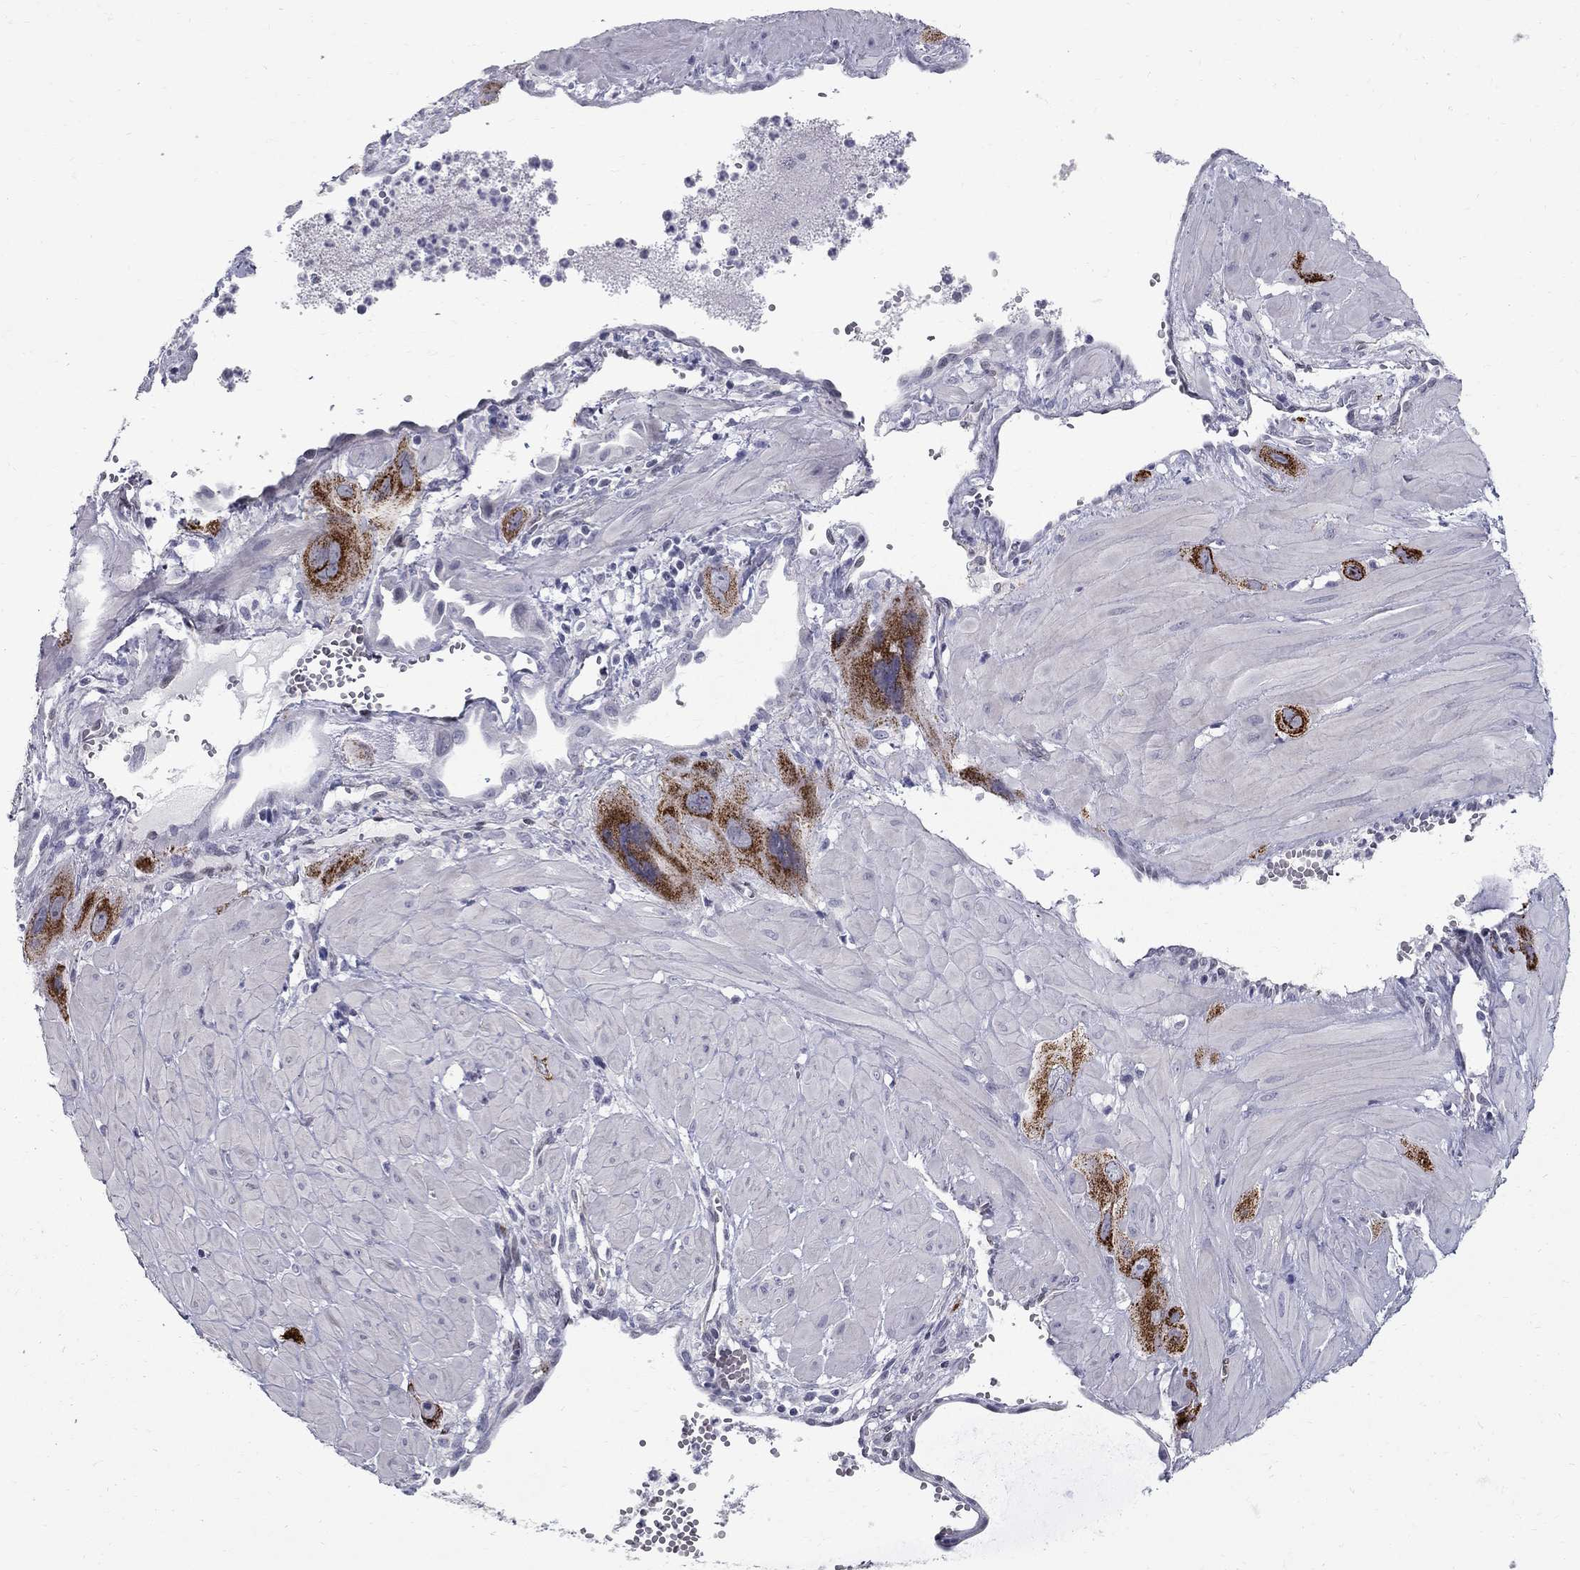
{"staining": {"intensity": "strong", "quantity": "25%-75%", "location": "cytoplasmic/membranous"}, "tissue": "cervical cancer", "cell_type": "Tumor cells", "image_type": "cancer", "snomed": [{"axis": "morphology", "description": "Squamous cell carcinoma, NOS"}, {"axis": "topography", "description": "Cervix"}], "caption": "Cervical cancer stained for a protein (brown) demonstrates strong cytoplasmic/membranous positive staining in about 25%-75% of tumor cells.", "gene": "CLIC6", "patient": {"sex": "female", "age": 34}}